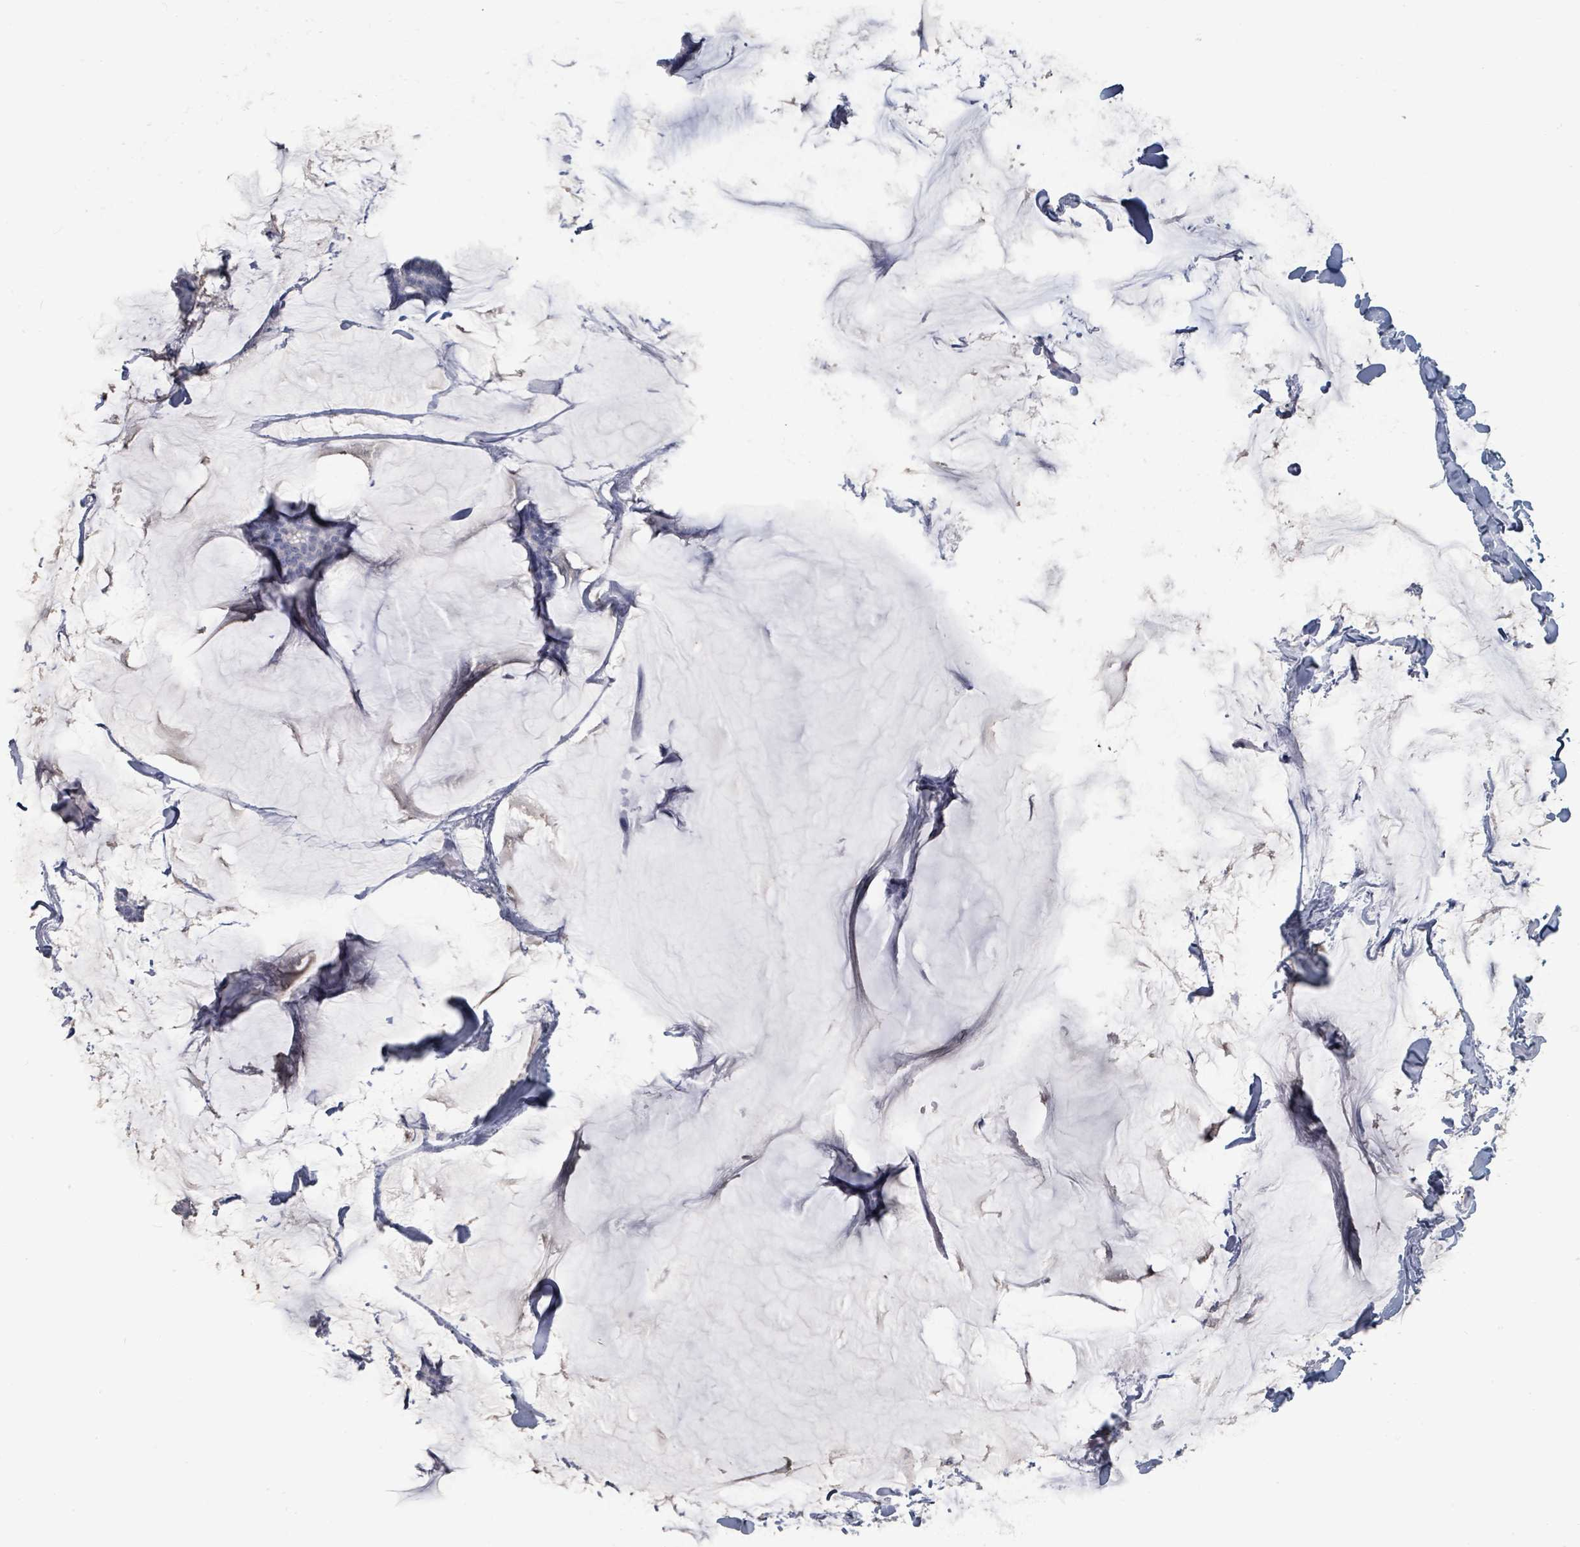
{"staining": {"intensity": "negative", "quantity": "none", "location": "none"}, "tissue": "breast cancer", "cell_type": "Tumor cells", "image_type": "cancer", "snomed": [{"axis": "morphology", "description": "Duct carcinoma"}, {"axis": "topography", "description": "Breast"}], "caption": "The immunohistochemistry image has no significant expression in tumor cells of breast cancer tissue.", "gene": "VPS13D", "patient": {"sex": "female", "age": 93}}